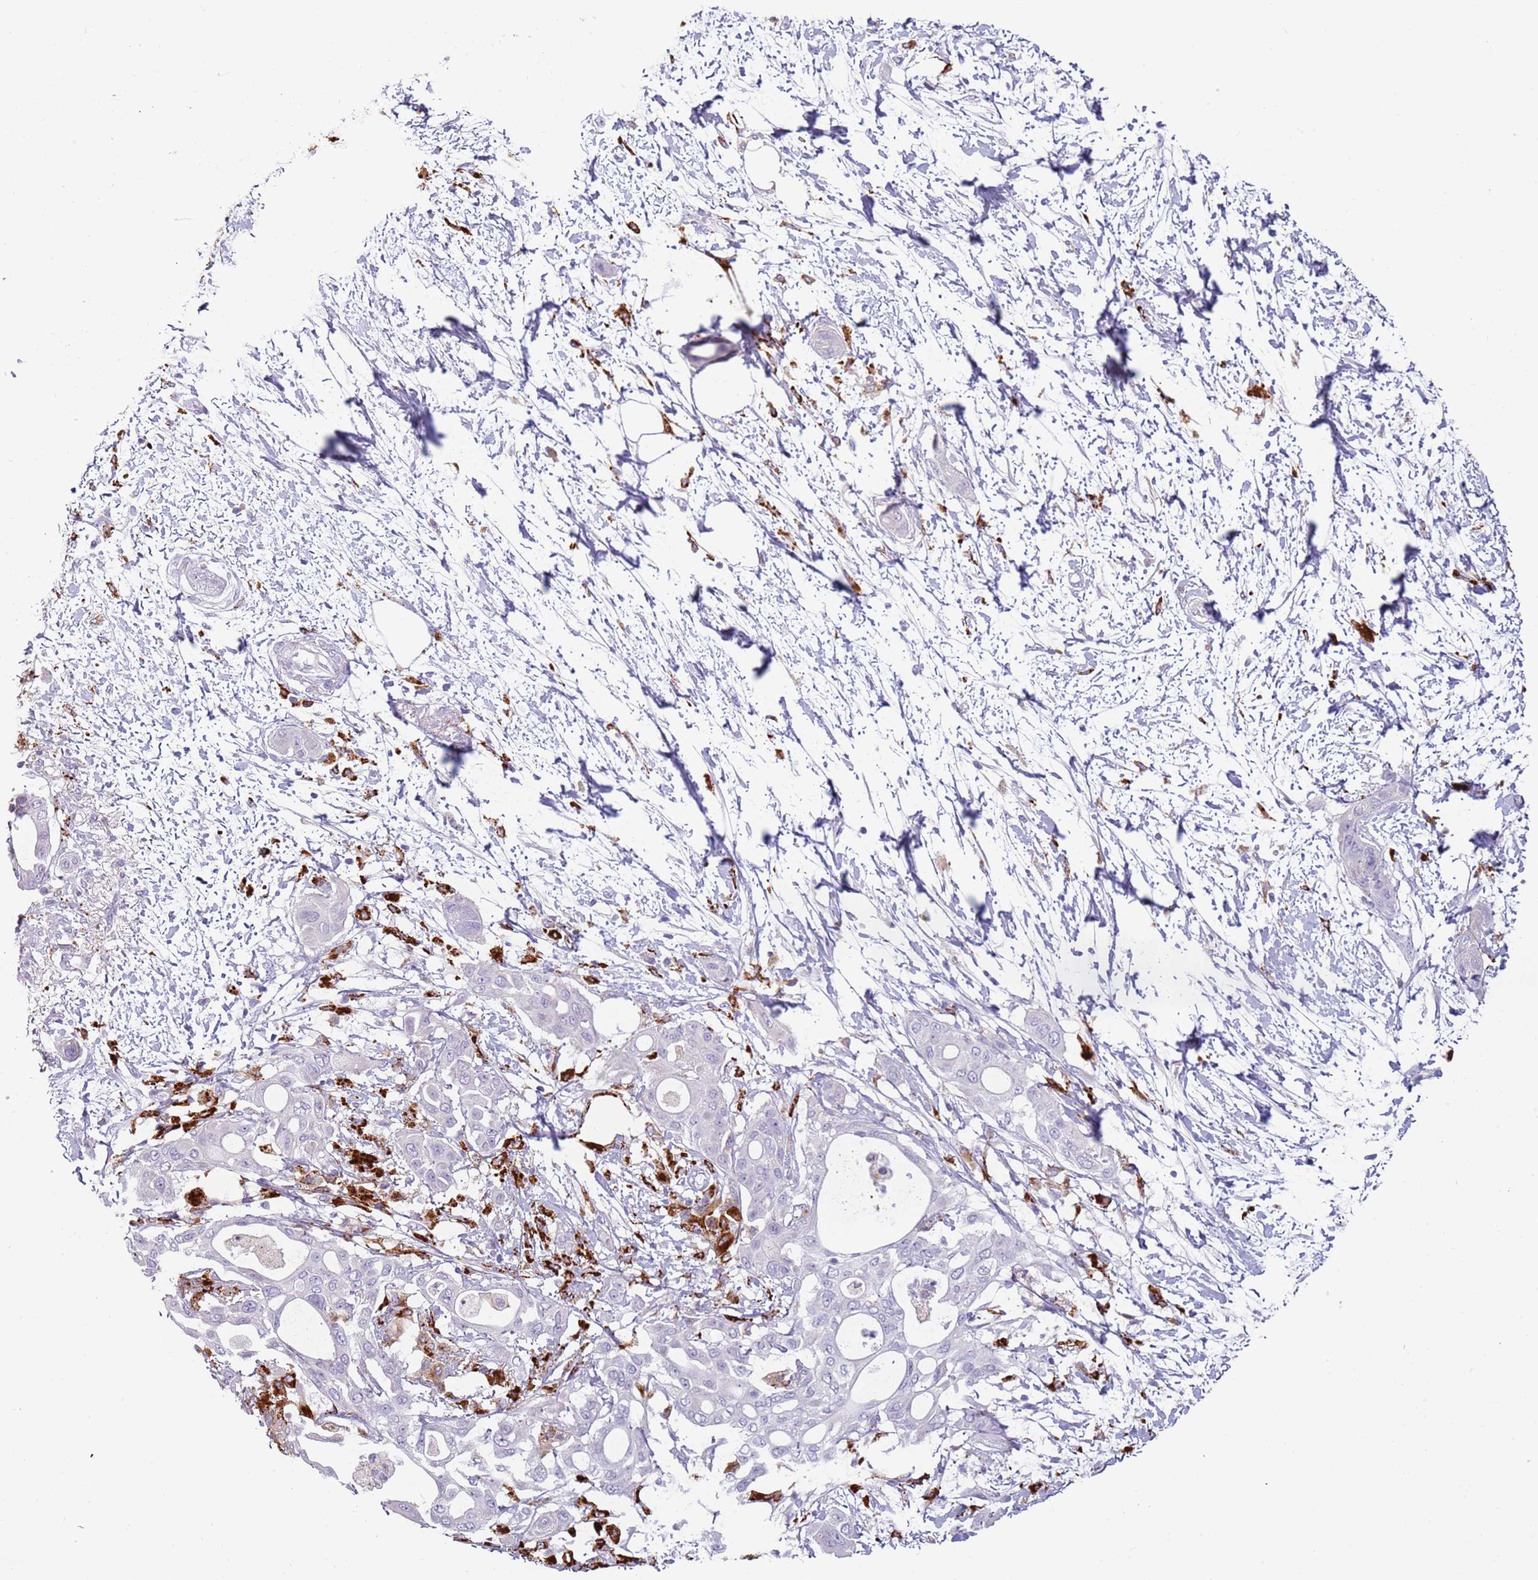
{"staining": {"intensity": "negative", "quantity": "none", "location": "none"}, "tissue": "pancreatic cancer", "cell_type": "Tumor cells", "image_type": "cancer", "snomed": [{"axis": "morphology", "description": "Adenocarcinoma, NOS"}, {"axis": "topography", "description": "Pancreas"}], "caption": "This is an IHC photomicrograph of pancreatic cancer. There is no positivity in tumor cells.", "gene": "NWD2", "patient": {"sex": "male", "age": 68}}